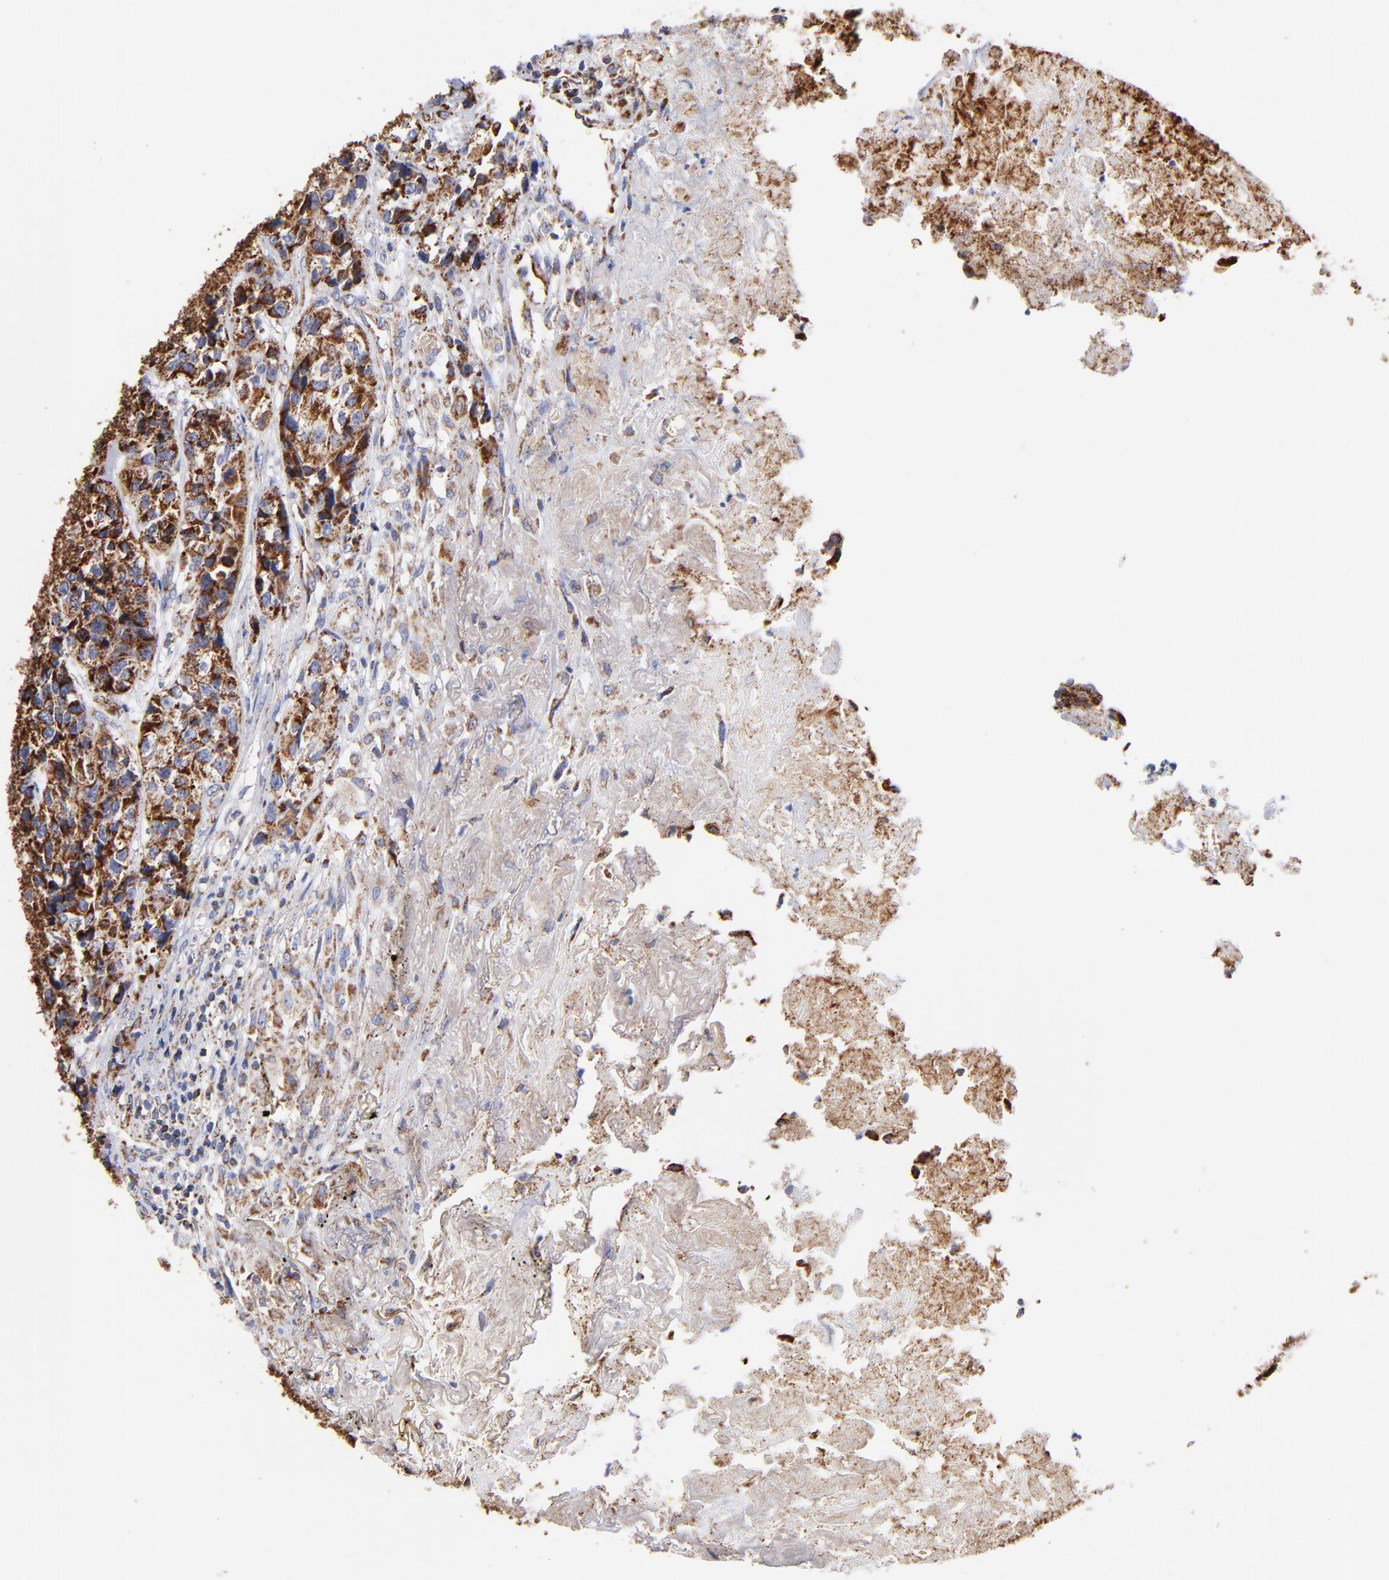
{"staining": {"intensity": "strong", "quantity": ">75%", "location": "cytoplasmic/membranous"}, "tissue": "urothelial cancer", "cell_type": "Tumor cells", "image_type": "cancer", "snomed": [{"axis": "morphology", "description": "Urothelial carcinoma, High grade"}, {"axis": "topography", "description": "Urinary bladder"}], "caption": "Strong cytoplasmic/membranous staining for a protein is seen in about >75% of tumor cells of urothelial carcinoma (high-grade) using IHC.", "gene": "PHB1", "patient": {"sex": "female", "age": 81}}